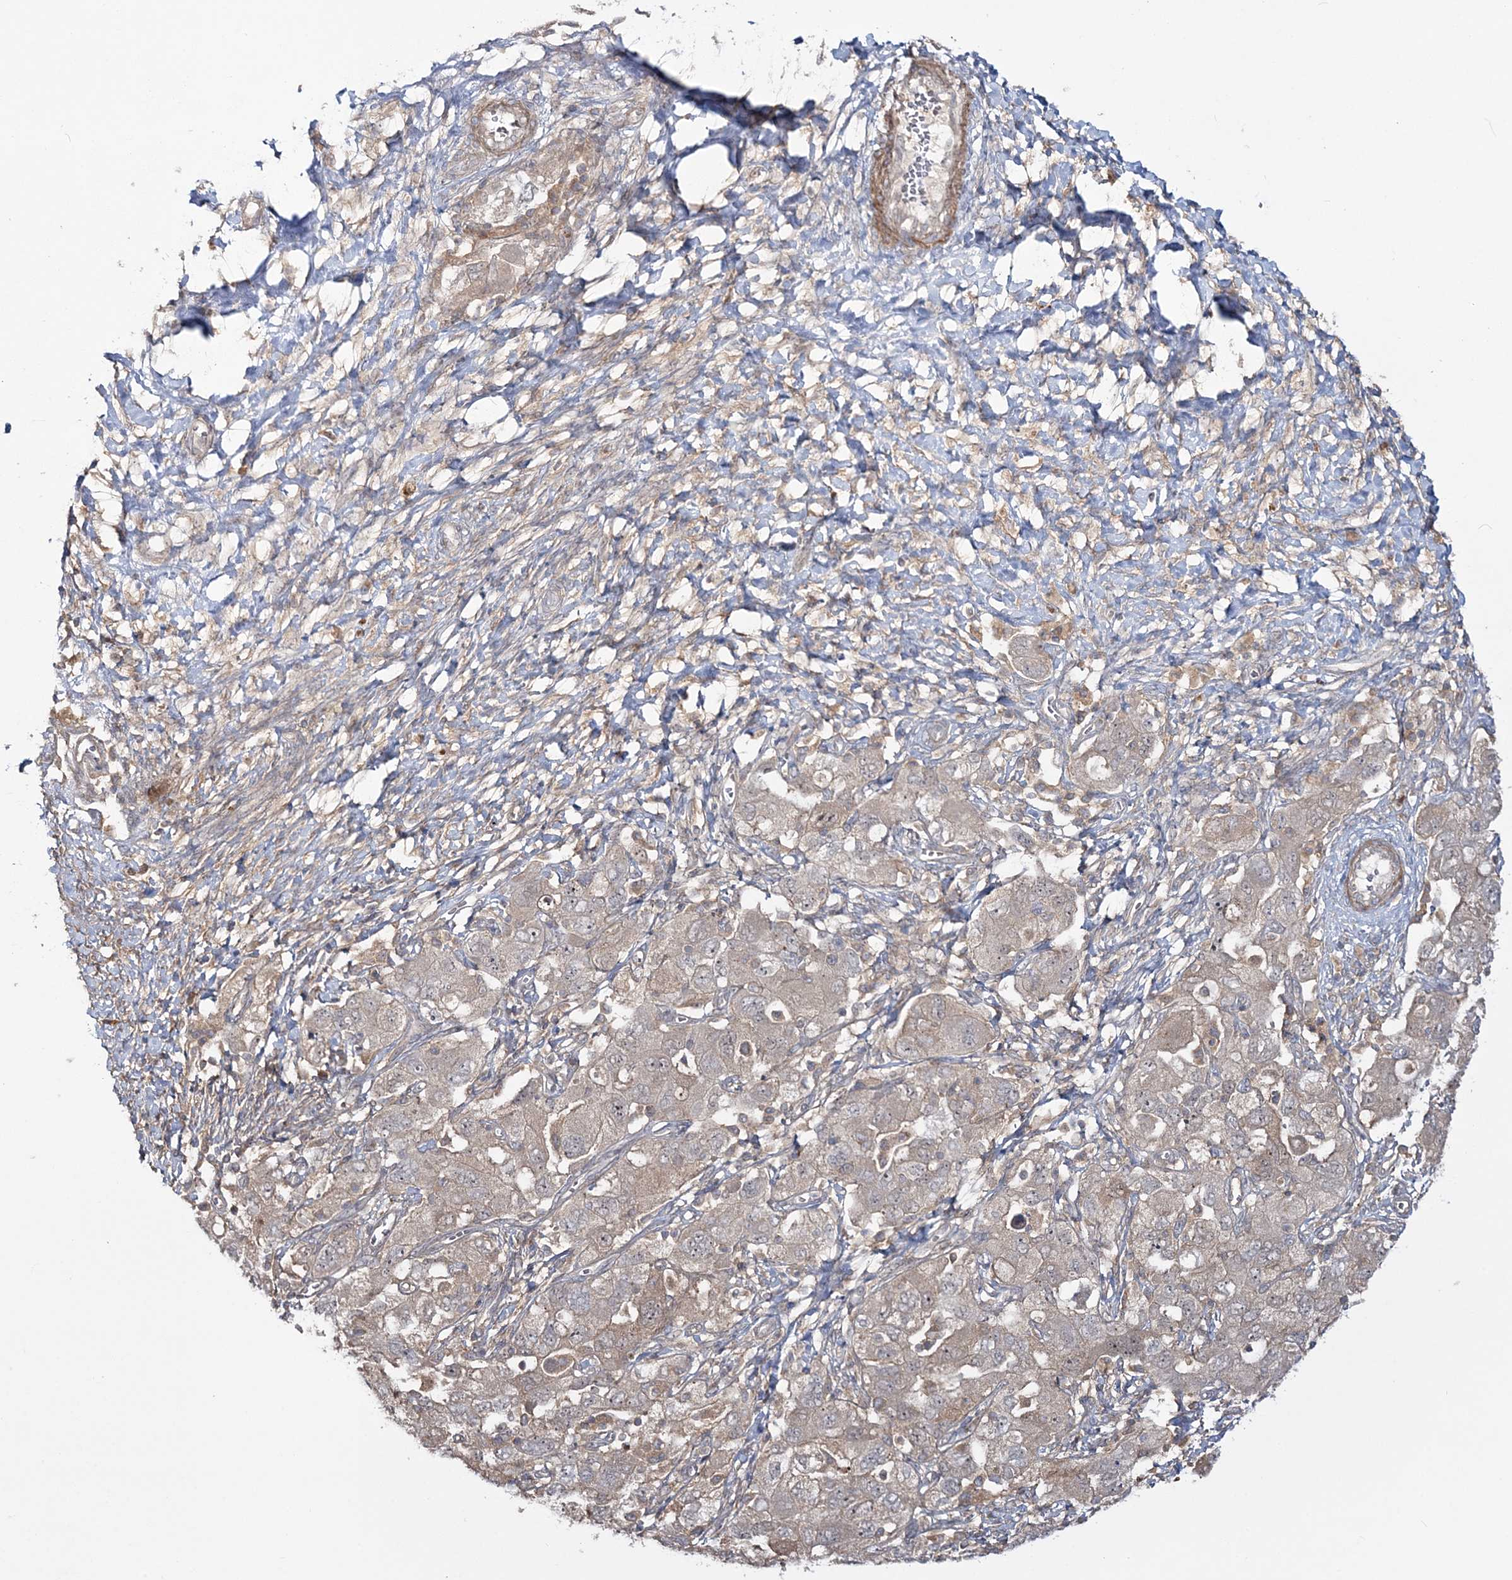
{"staining": {"intensity": "negative", "quantity": "none", "location": "none"}, "tissue": "ovarian cancer", "cell_type": "Tumor cells", "image_type": "cancer", "snomed": [{"axis": "morphology", "description": "Carcinoma, NOS"}, {"axis": "morphology", "description": "Cystadenocarcinoma, serous, NOS"}, {"axis": "topography", "description": "Ovary"}], "caption": "There is no significant staining in tumor cells of ovarian carcinoma.", "gene": "MOCS2", "patient": {"sex": "female", "age": 69}}